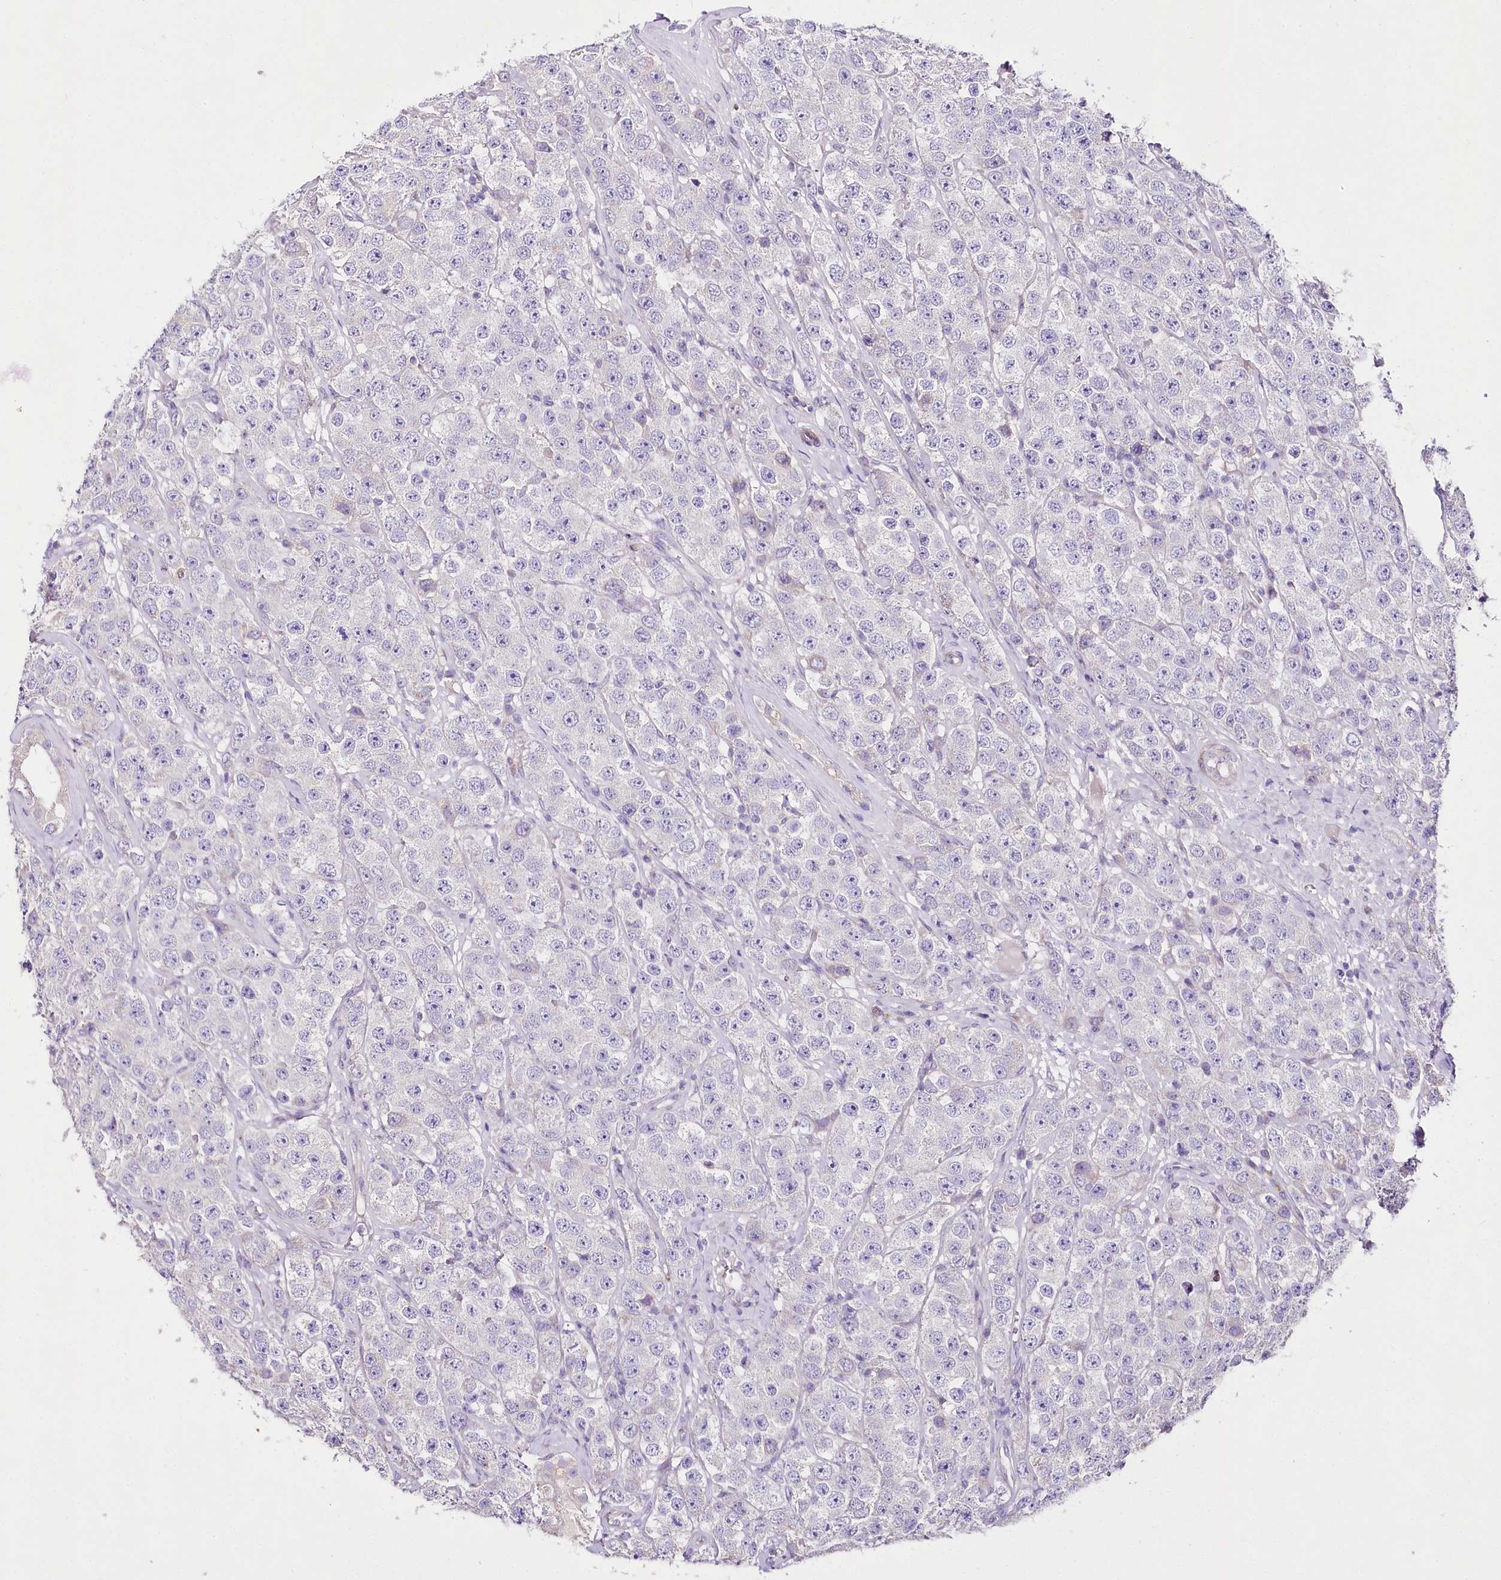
{"staining": {"intensity": "negative", "quantity": "none", "location": "none"}, "tissue": "testis cancer", "cell_type": "Tumor cells", "image_type": "cancer", "snomed": [{"axis": "morphology", "description": "Seminoma, NOS"}, {"axis": "topography", "description": "Testis"}], "caption": "IHC photomicrograph of neoplastic tissue: testis cancer stained with DAB exhibits no significant protein positivity in tumor cells.", "gene": "LRRC14B", "patient": {"sex": "male", "age": 28}}